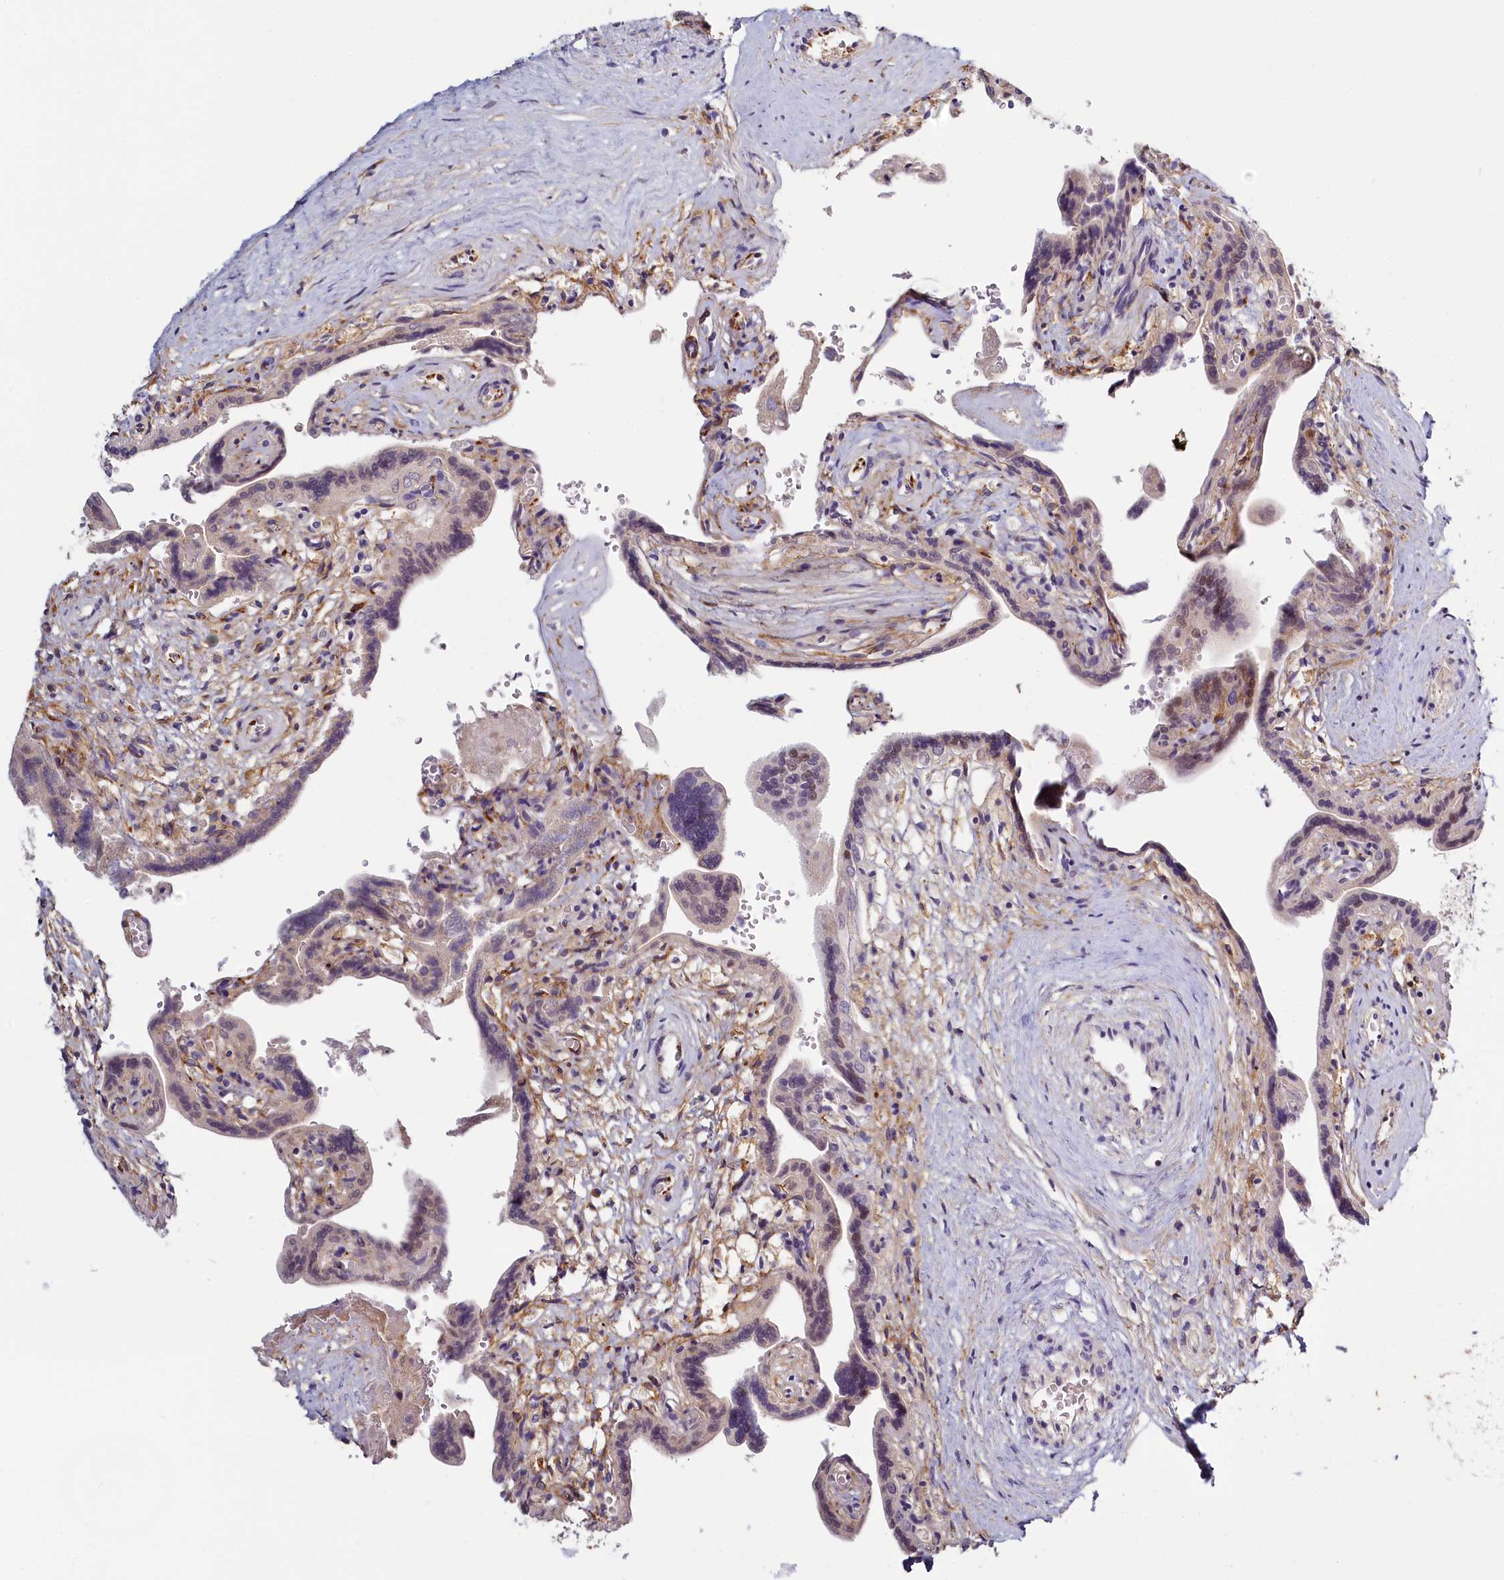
{"staining": {"intensity": "weak", "quantity": "<25%", "location": "nuclear"}, "tissue": "placenta", "cell_type": "Trophoblastic cells", "image_type": "normal", "snomed": [{"axis": "morphology", "description": "Normal tissue, NOS"}, {"axis": "topography", "description": "Placenta"}], "caption": "High power microscopy photomicrograph of an immunohistochemistry (IHC) photomicrograph of benign placenta, revealing no significant staining in trophoblastic cells. The staining was performed using DAB (3,3'-diaminobenzidine) to visualize the protein expression in brown, while the nuclei were stained in blue with hematoxylin (Magnification: 20x).", "gene": "PDE6D", "patient": {"sex": "female", "age": 37}}